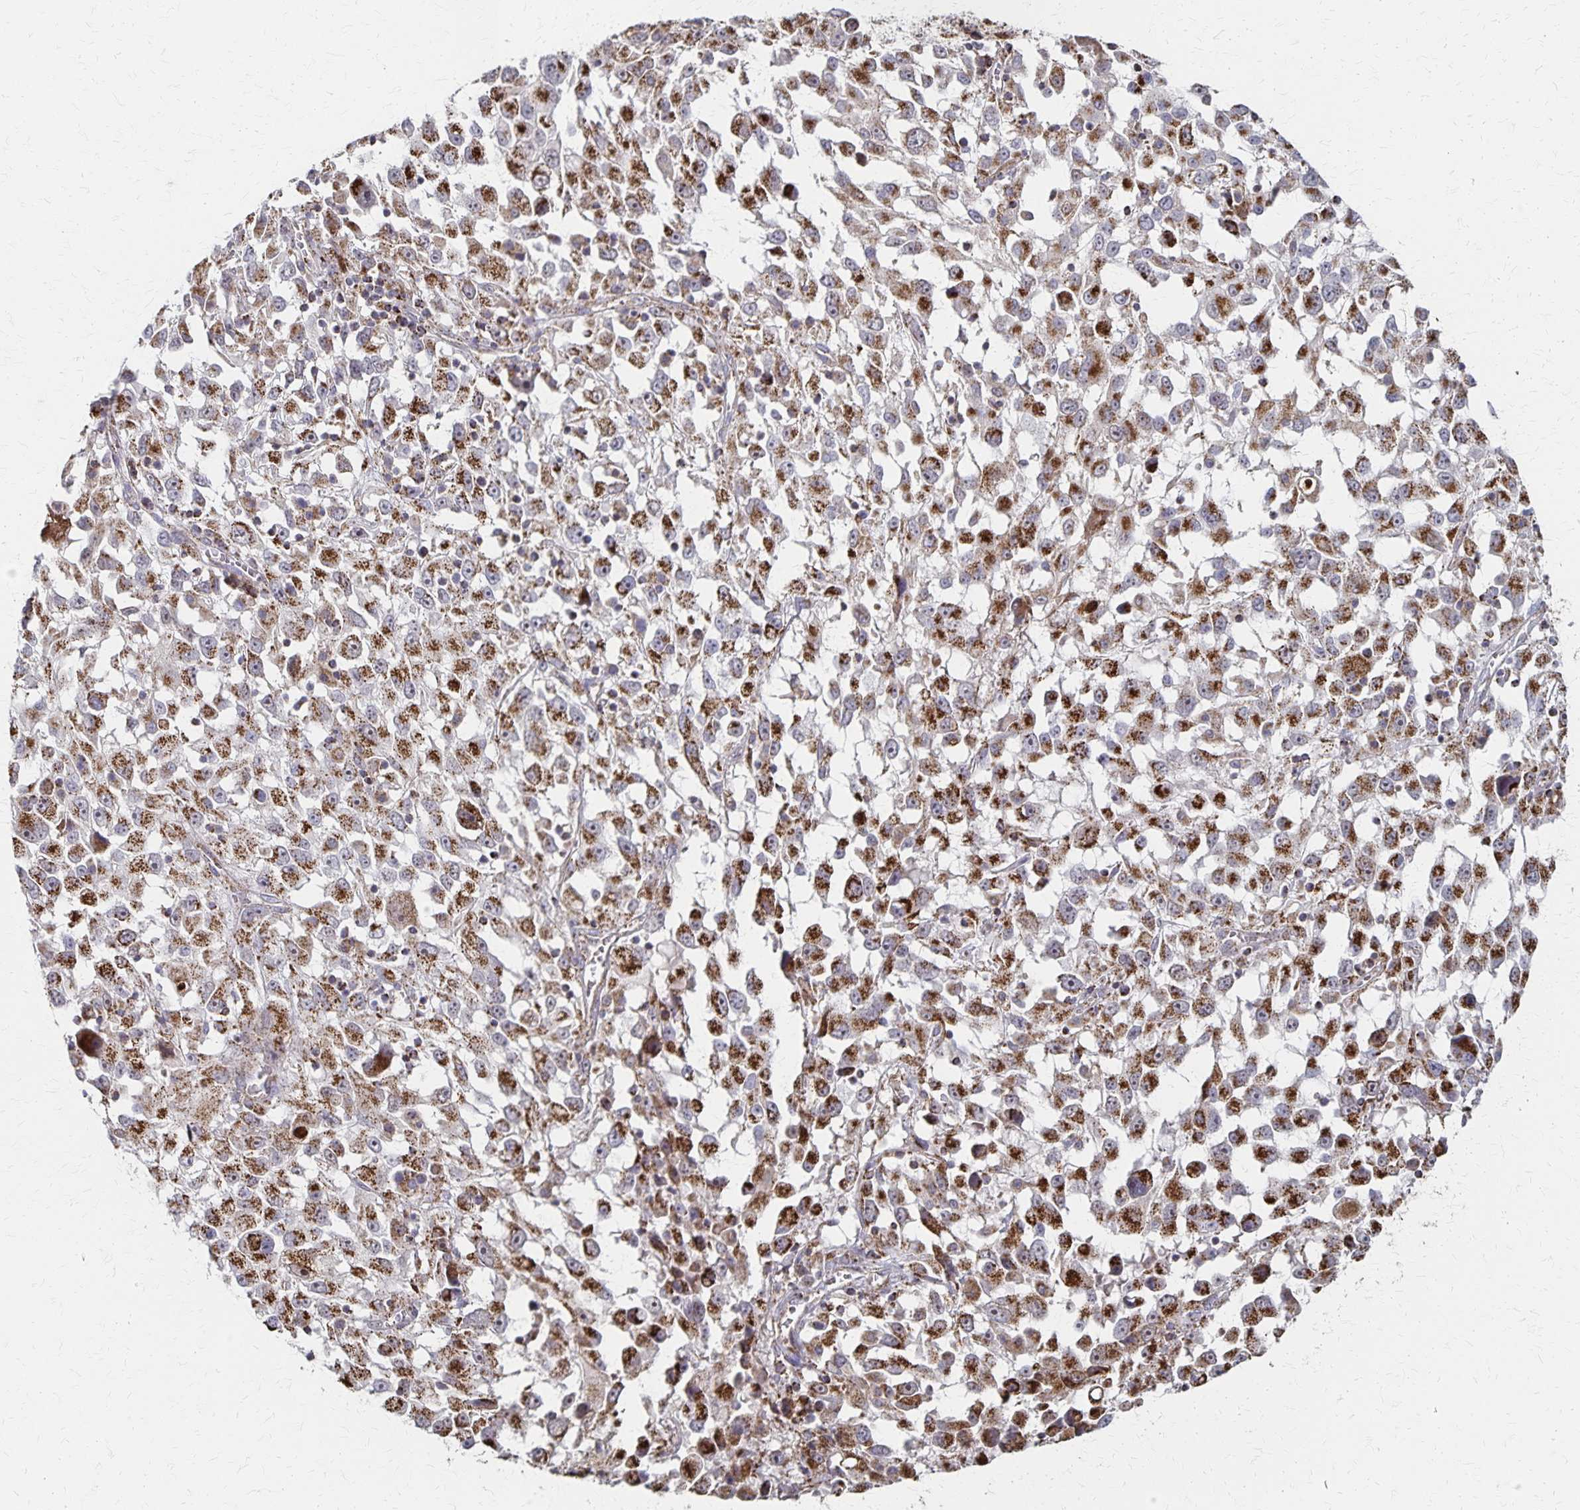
{"staining": {"intensity": "strong", "quantity": ">75%", "location": "cytoplasmic/membranous"}, "tissue": "melanoma", "cell_type": "Tumor cells", "image_type": "cancer", "snomed": [{"axis": "morphology", "description": "Malignant melanoma, Metastatic site"}, {"axis": "topography", "description": "Soft tissue"}], "caption": "Immunohistochemistry histopathology image of human melanoma stained for a protein (brown), which demonstrates high levels of strong cytoplasmic/membranous expression in about >75% of tumor cells.", "gene": "DYRK4", "patient": {"sex": "male", "age": 50}}